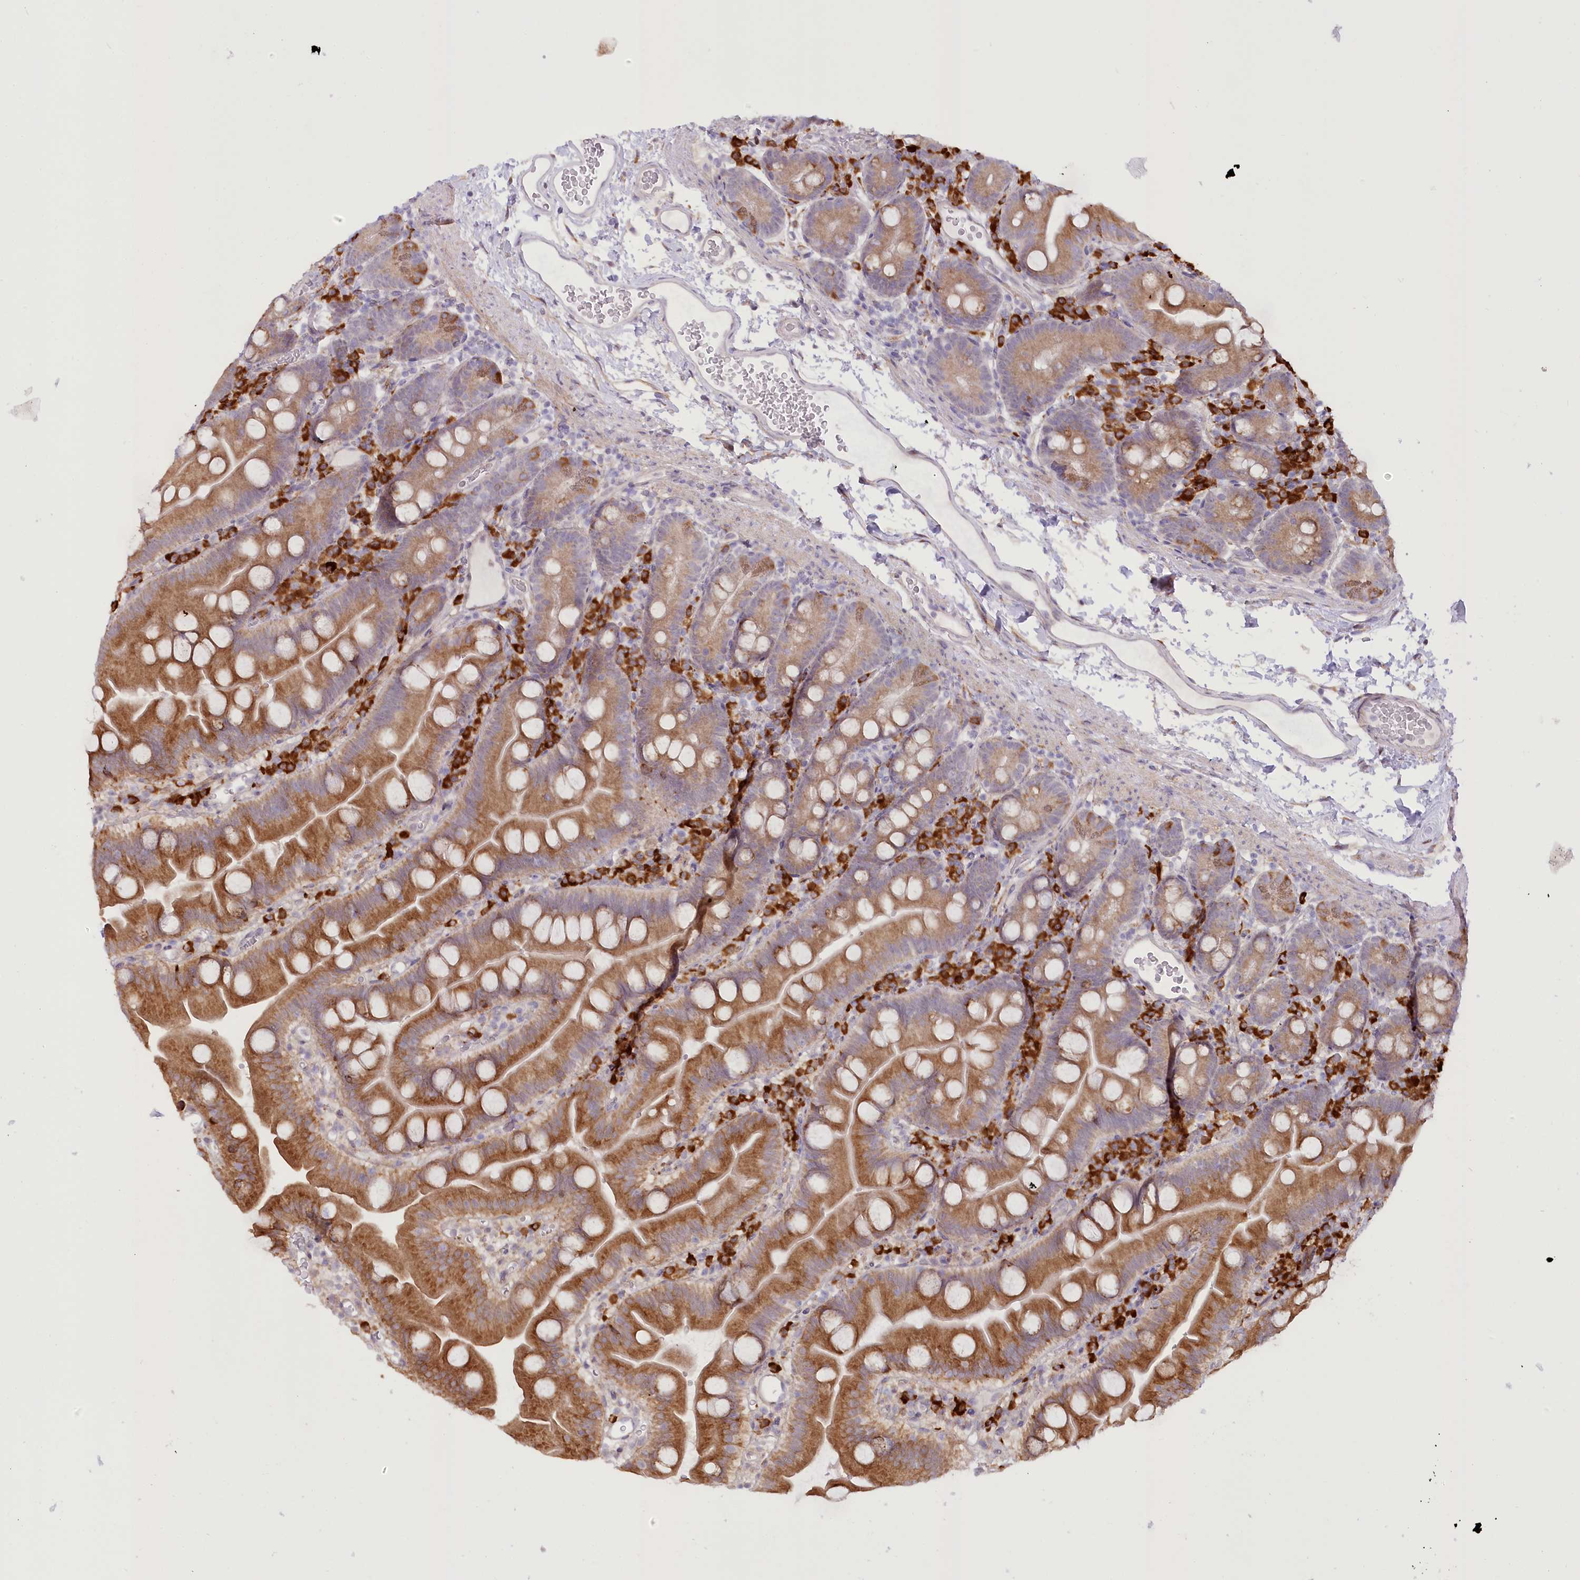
{"staining": {"intensity": "moderate", "quantity": ">75%", "location": "cytoplasmic/membranous"}, "tissue": "small intestine", "cell_type": "Glandular cells", "image_type": "normal", "snomed": [{"axis": "morphology", "description": "Normal tissue, NOS"}, {"axis": "topography", "description": "Small intestine"}], "caption": "Protein positivity by immunohistochemistry reveals moderate cytoplasmic/membranous staining in about >75% of glandular cells in normal small intestine. The staining is performed using DAB brown chromogen to label protein expression. The nuclei are counter-stained blue using hematoxylin.", "gene": "NCKAP5", "patient": {"sex": "female", "age": 68}}